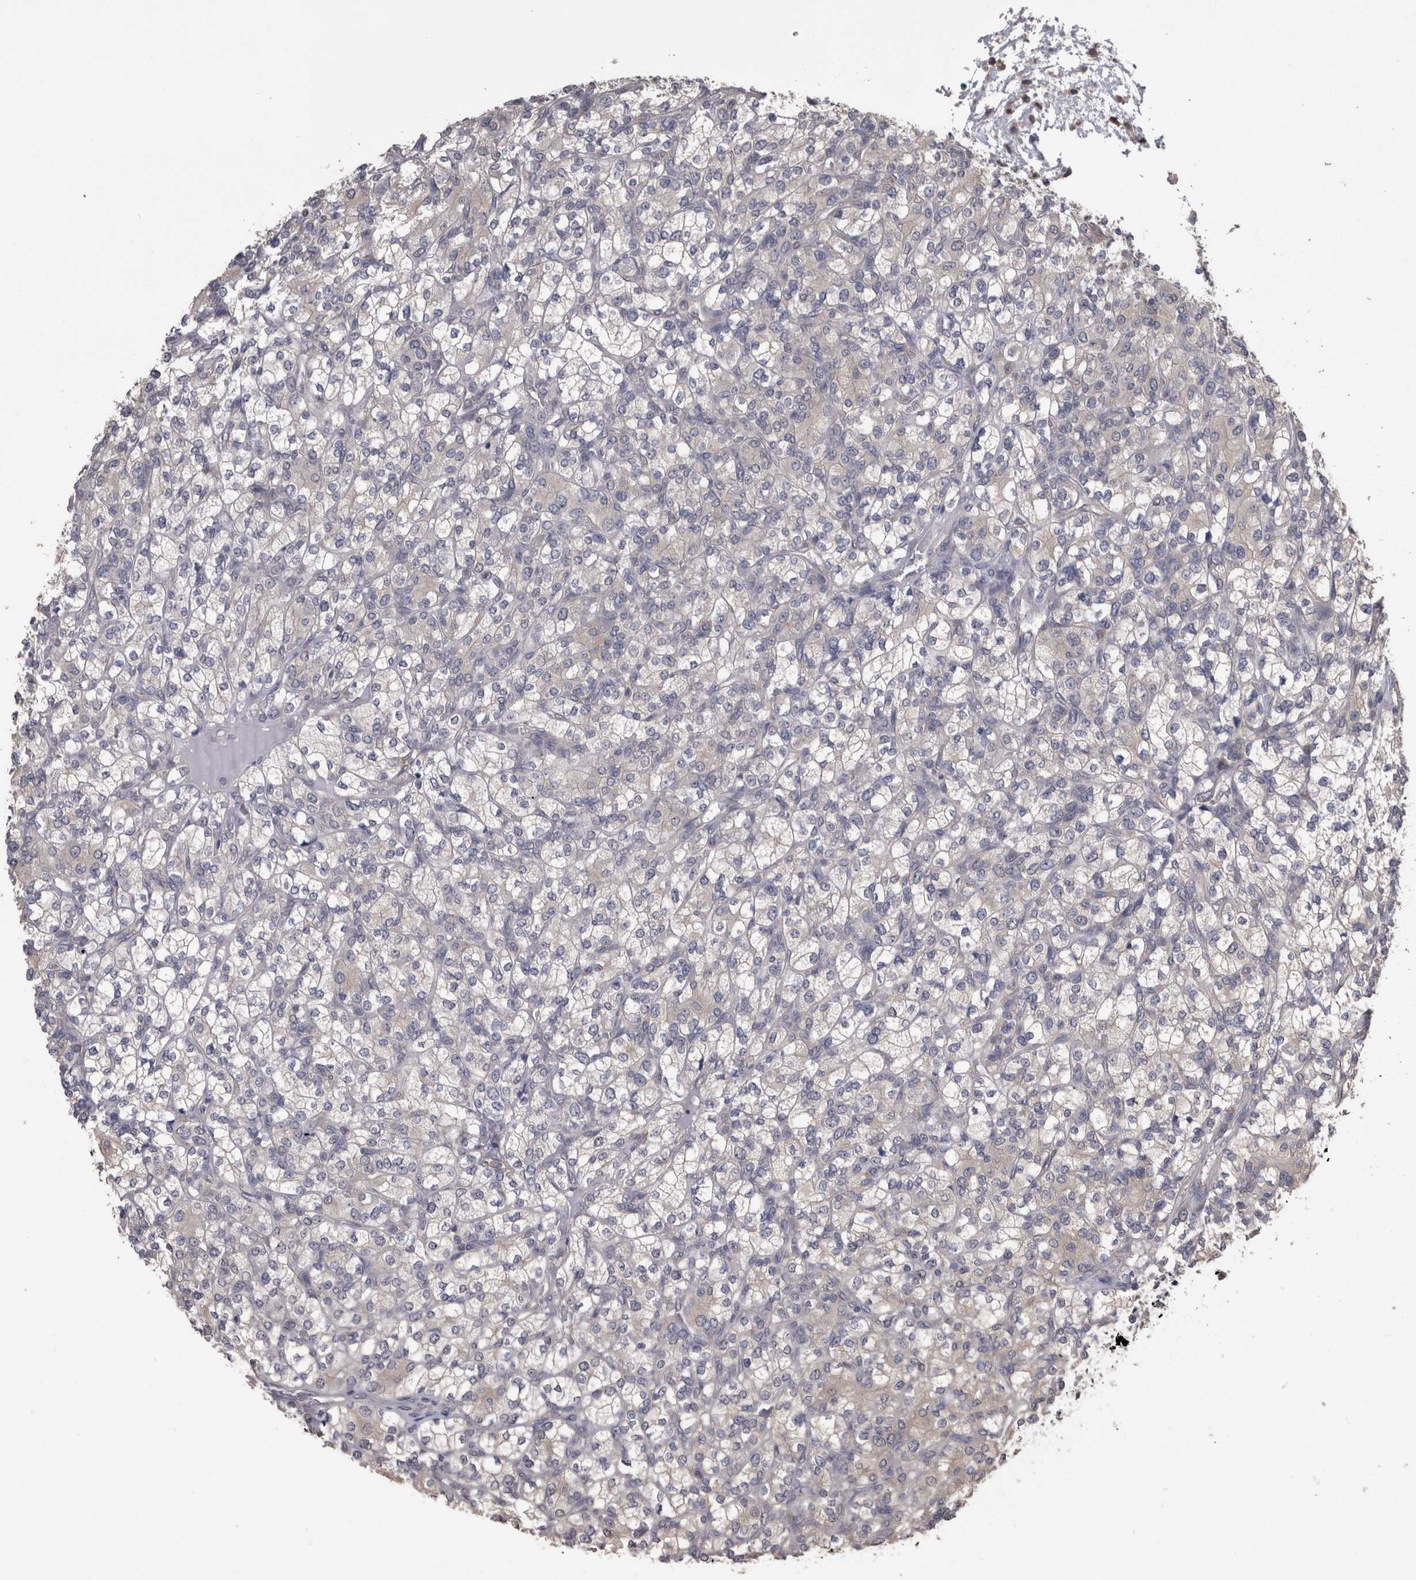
{"staining": {"intensity": "negative", "quantity": "none", "location": "none"}, "tissue": "renal cancer", "cell_type": "Tumor cells", "image_type": "cancer", "snomed": [{"axis": "morphology", "description": "Adenocarcinoma, NOS"}, {"axis": "topography", "description": "Kidney"}], "caption": "Immunohistochemistry (IHC) histopathology image of neoplastic tissue: renal cancer (adenocarcinoma) stained with DAB demonstrates no significant protein expression in tumor cells.", "gene": "DDX6", "patient": {"sex": "male", "age": 77}}